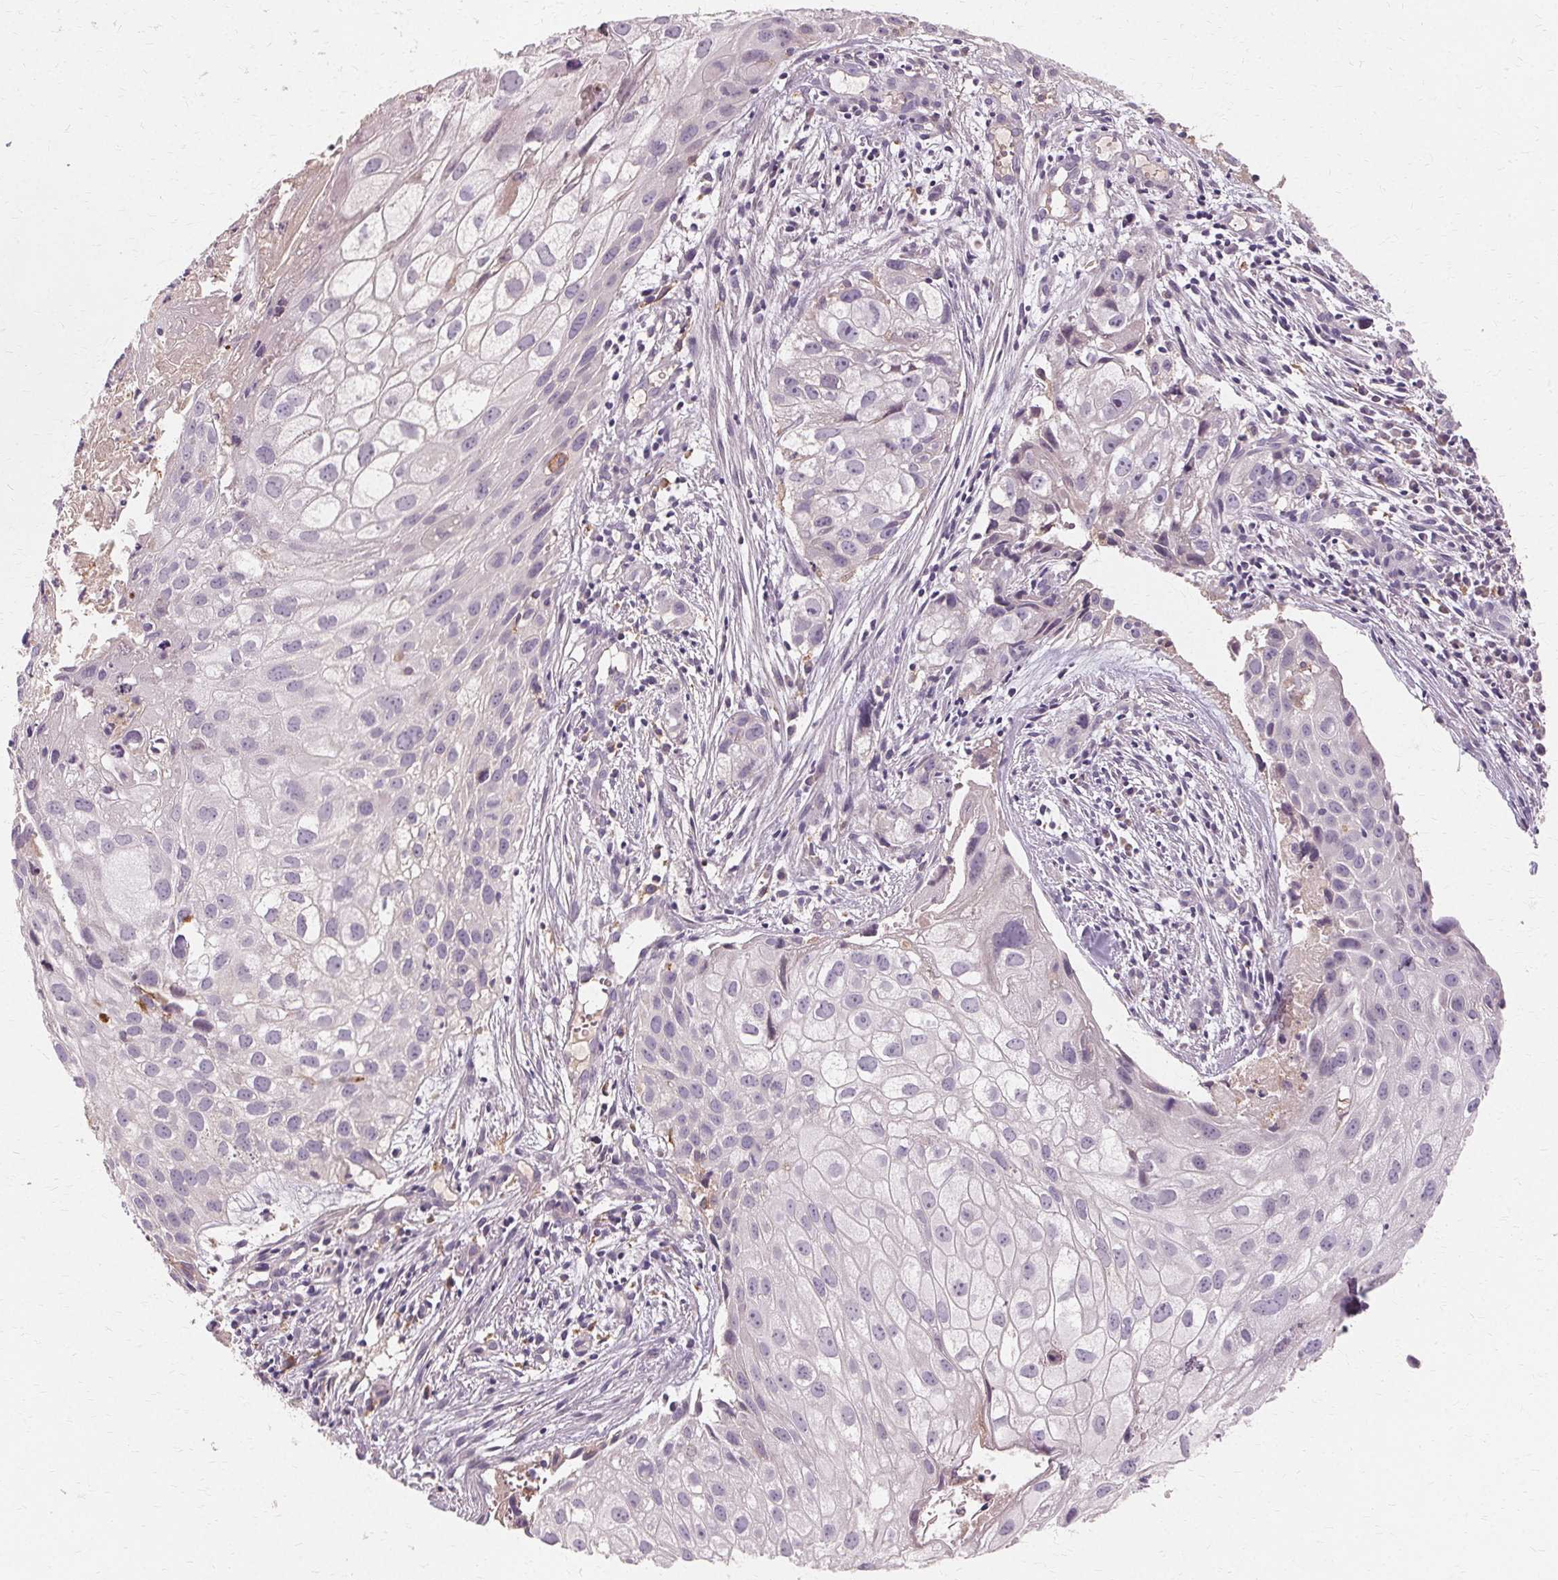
{"staining": {"intensity": "negative", "quantity": "none", "location": "none"}, "tissue": "cervical cancer", "cell_type": "Tumor cells", "image_type": "cancer", "snomed": [{"axis": "morphology", "description": "Squamous cell carcinoma, NOS"}, {"axis": "topography", "description": "Cervix"}], "caption": "A histopathology image of human cervical squamous cell carcinoma is negative for staining in tumor cells.", "gene": "IFNGR1", "patient": {"sex": "female", "age": 53}}